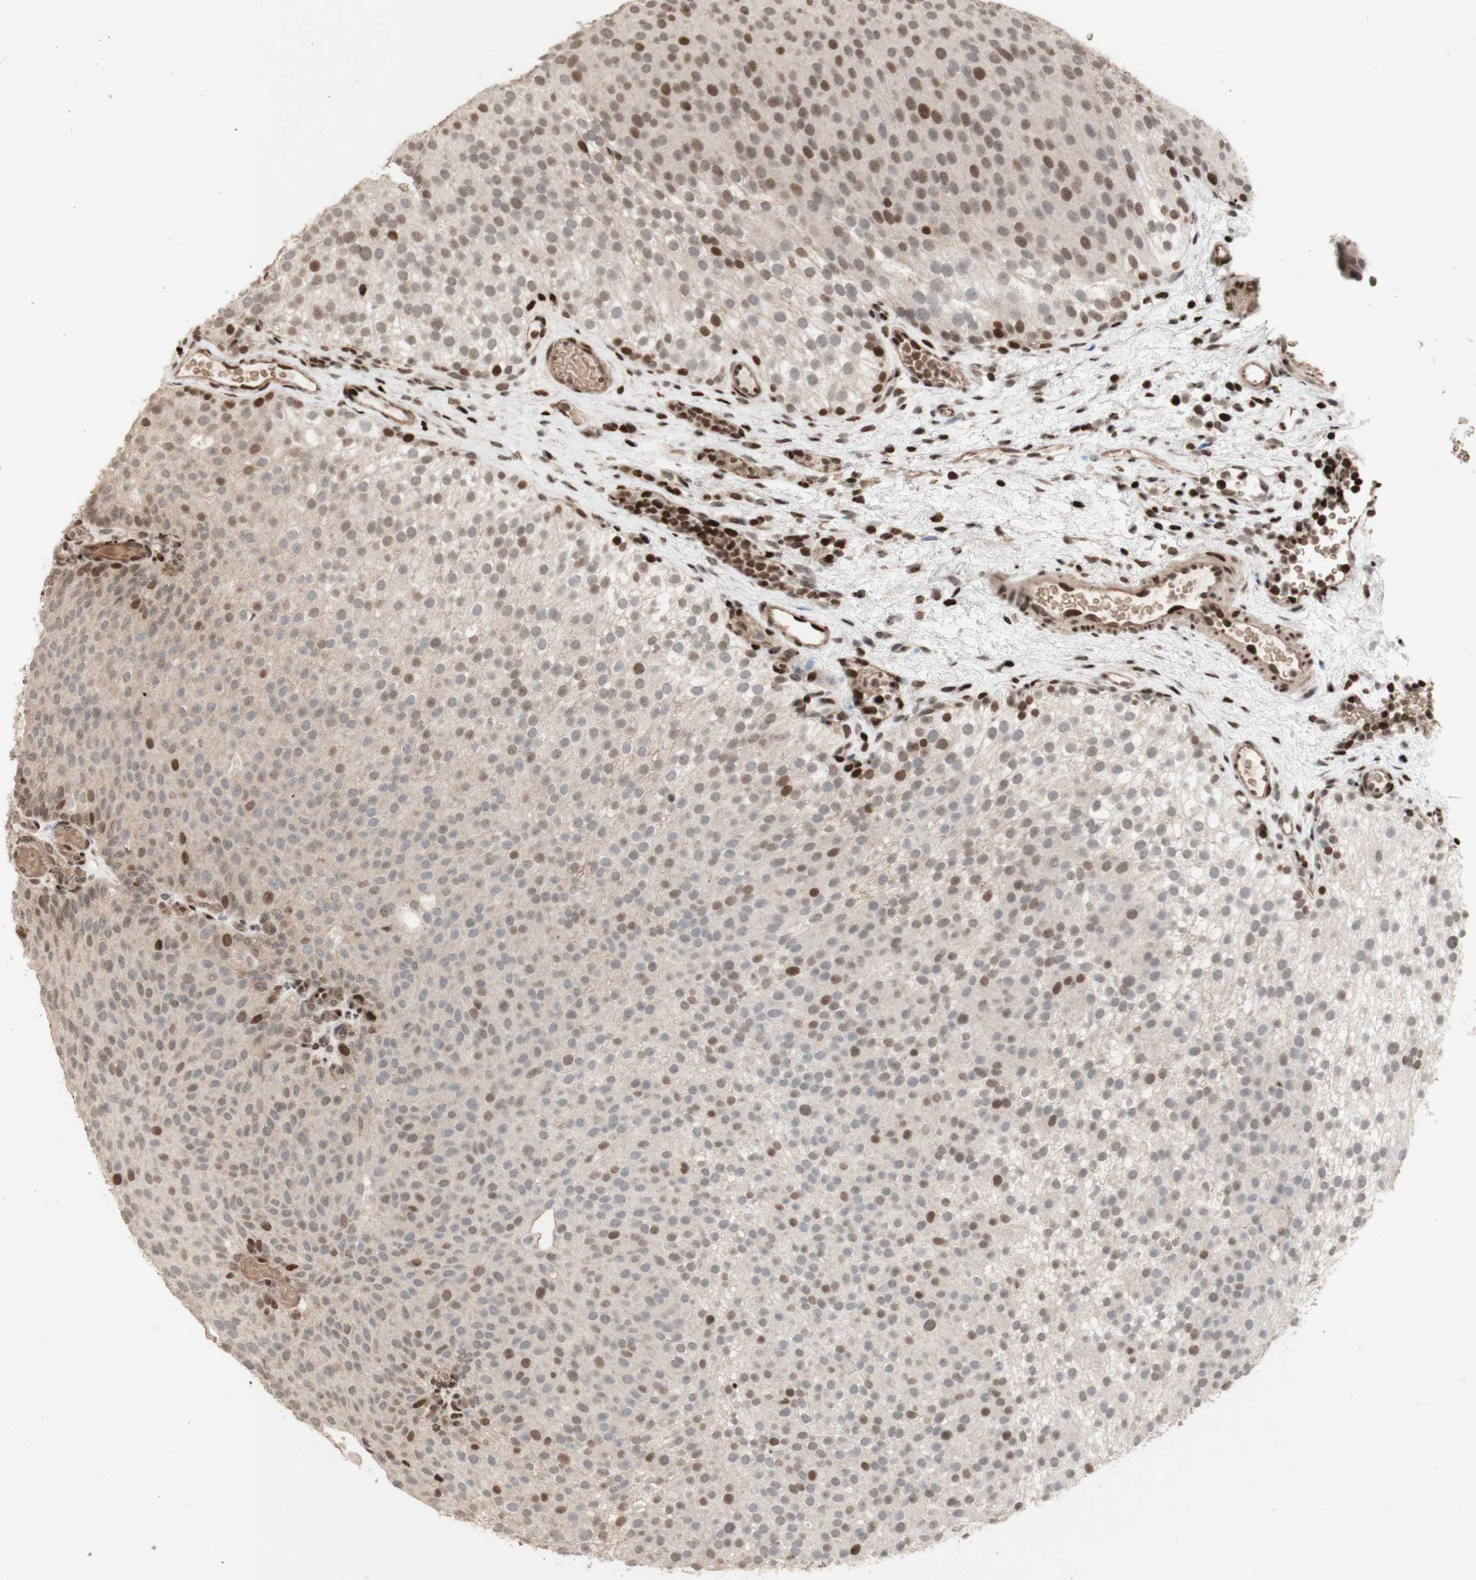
{"staining": {"intensity": "weak", "quantity": "25%-75%", "location": "nuclear"}, "tissue": "urothelial cancer", "cell_type": "Tumor cells", "image_type": "cancer", "snomed": [{"axis": "morphology", "description": "Urothelial carcinoma, Low grade"}, {"axis": "topography", "description": "Urinary bladder"}], "caption": "Immunohistochemistry (IHC) staining of urothelial carcinoma (low-grade), which reveals low levels of weak nuclear positivity in approximately 25%-75% of tumor cells indicating weak nuclear protein positivity. The staining was performed using DAB (3,3'-diaminobenzidine) (brown) for protein detection and nuclei were counterstained in hematoxylin (blue).", "gene": "POLA1", "patient": {"sex": "male", "age": 78}}